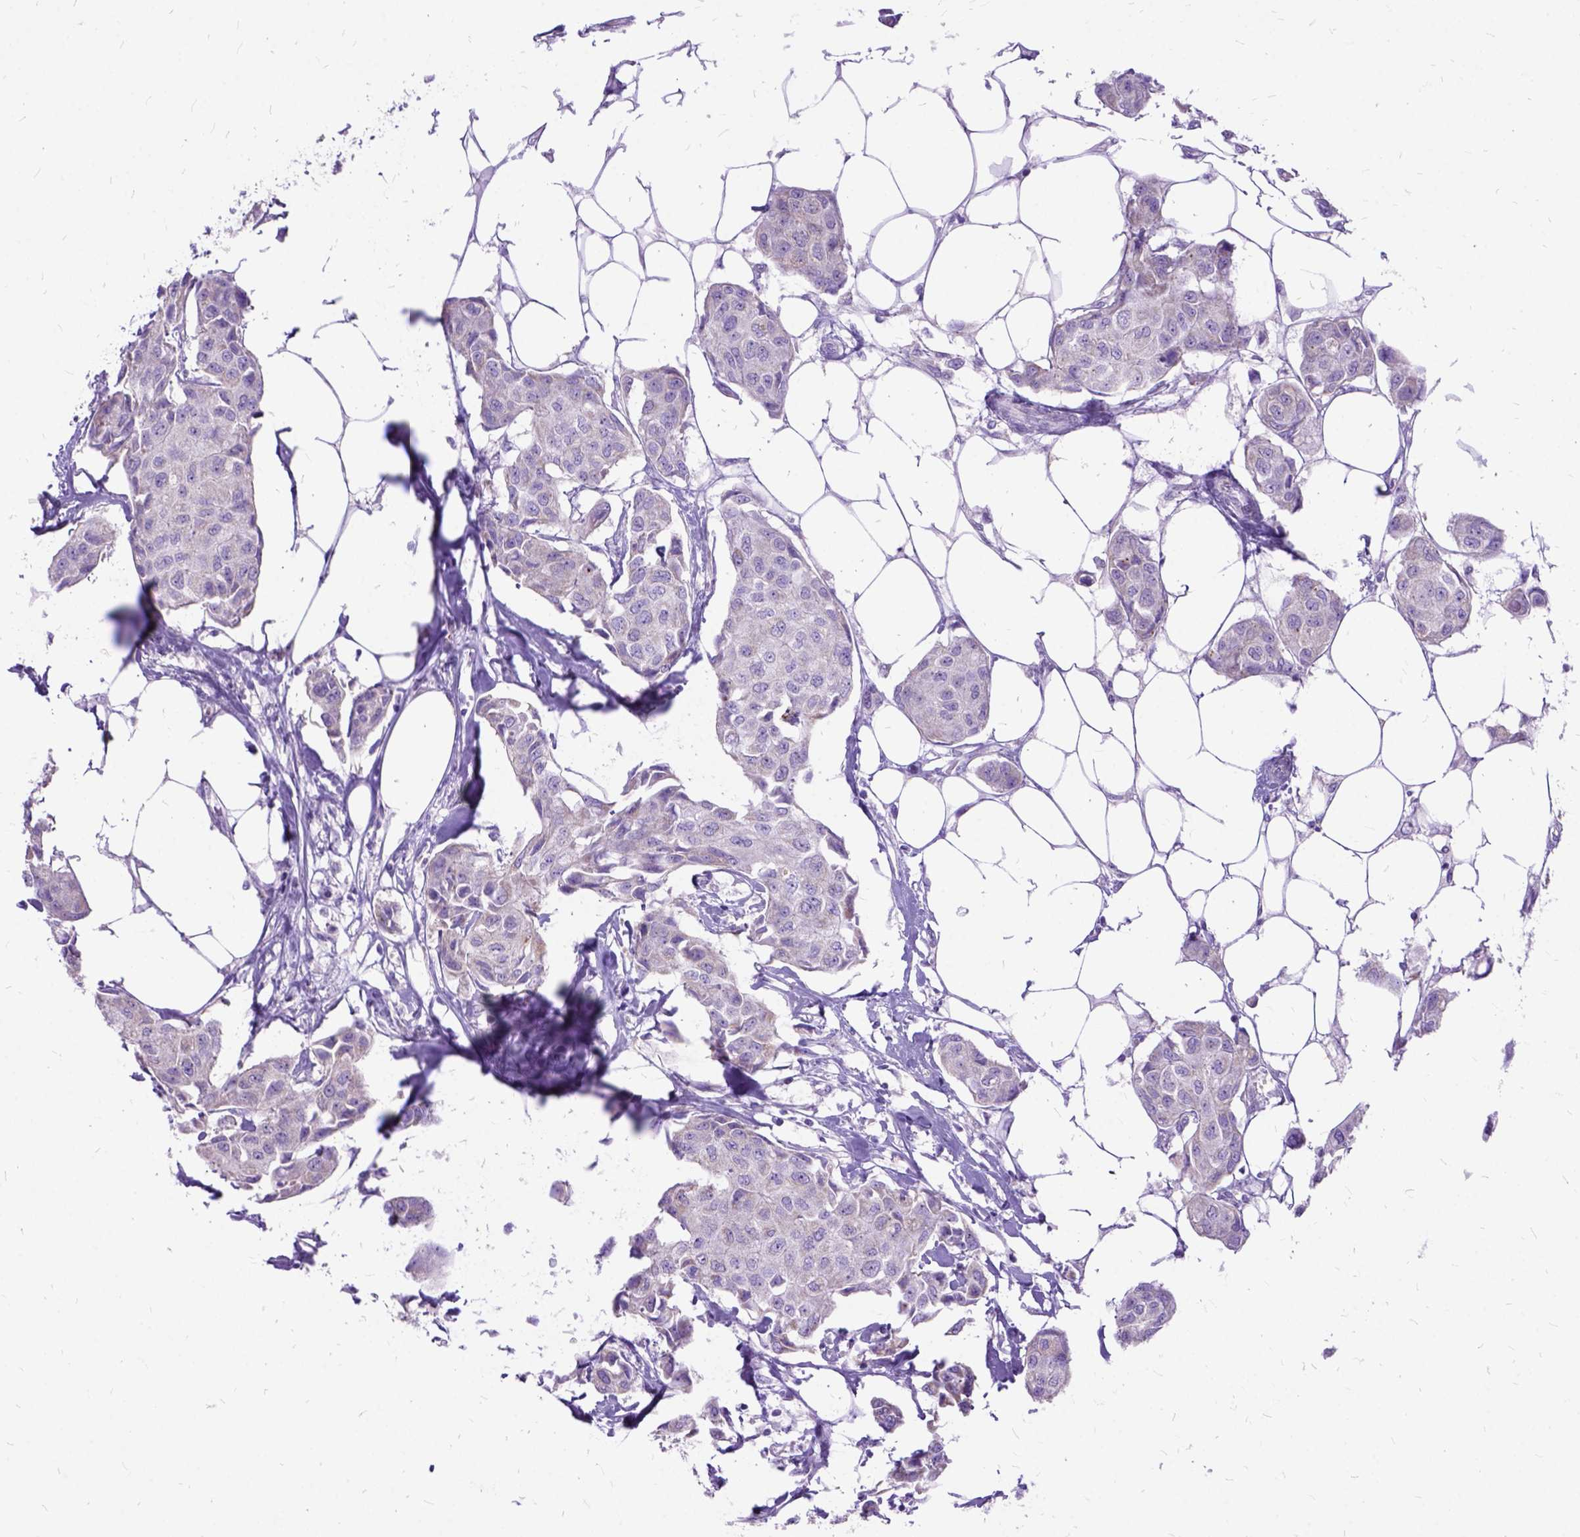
{"staining": {"intensity": "weak", "quantity": "25%-75%", "location": "cytoplasmic/membranous"}, "tissue": "breast cancer", "cell_type": "Tumor cells", "image_type": "cancer", "snomed": [{"axis": "morphology", "description": "Duct carcinoma"}, {"axis": "topography", "description": "Breast"}, {"axis": "topography", "description": "Lymph node"}], "caption": "A brown stain labels weak cytoplasmic/membranous positivity of a protein in human breast infiltrating ductal carcinoma tumor cells. (Stains: DAB in brown, nuclei in blue, Microscopy: brightfield microscopy at high magnification).", "gene": "CTAG2", "patient": {"sex": "female", "age": 80}}